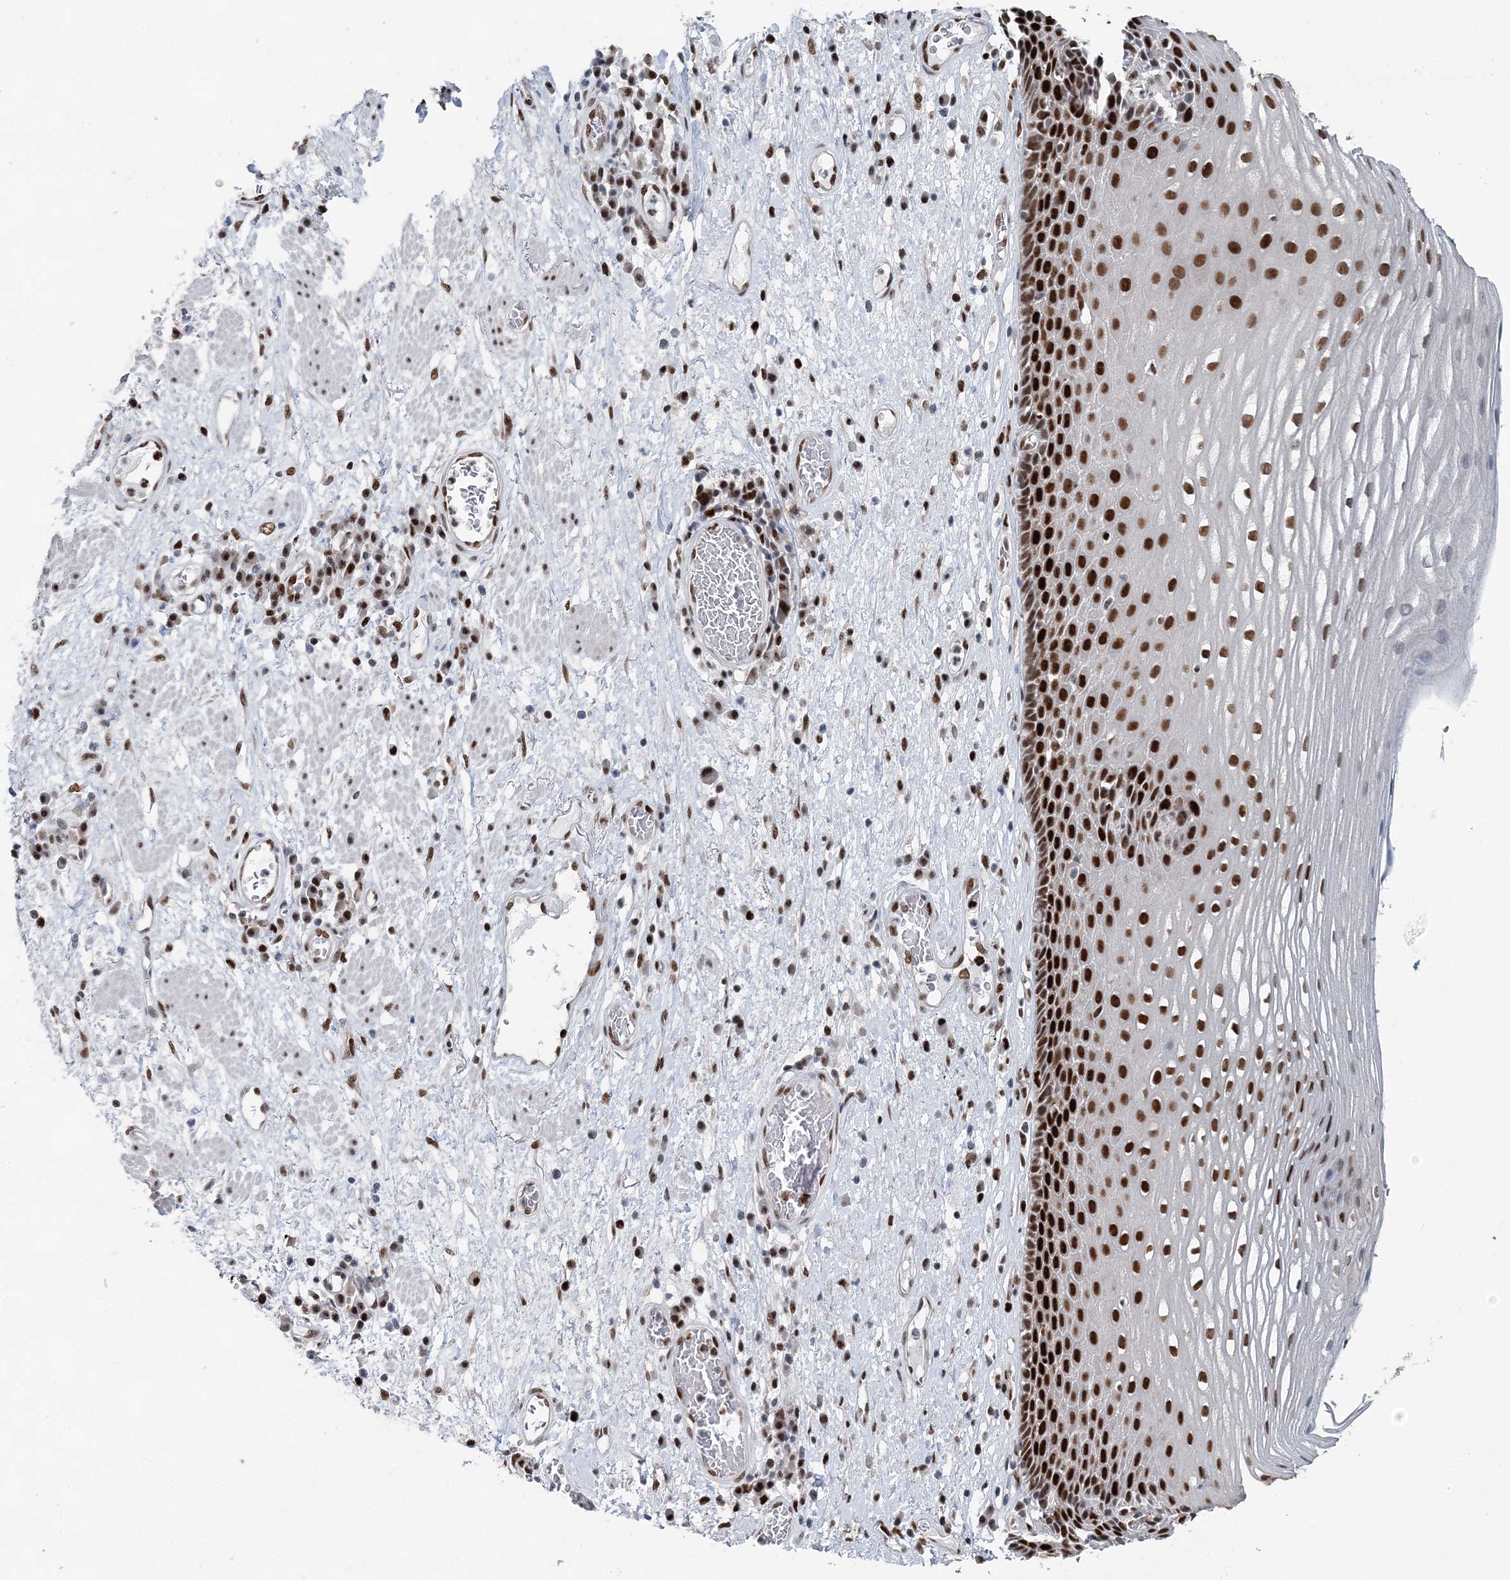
{"staining": {"intensity": "strong", "quantity": "25%-75%", "location": "nuclear"}, "tissue": "esophagus", "cell_type": "Squamous epithelial cells", "image_type": "normal", "snomed": [{"axis": "morphology", "description": "Normal tissue, NOS"}, {"axis": "morphology", "description": "Adenocarcinoma, NOS"}, {"axis": "topography", "description": "Esophagus"}], "caption": "Immunohistochemical staining of benign esophagus exhibits 25%-75% levels of strong nuclear protein positivity in about 25%-75% of squamous epithelial cells.", "gene": "HAT1", "patient": {"sex": "male", "age": 62}}